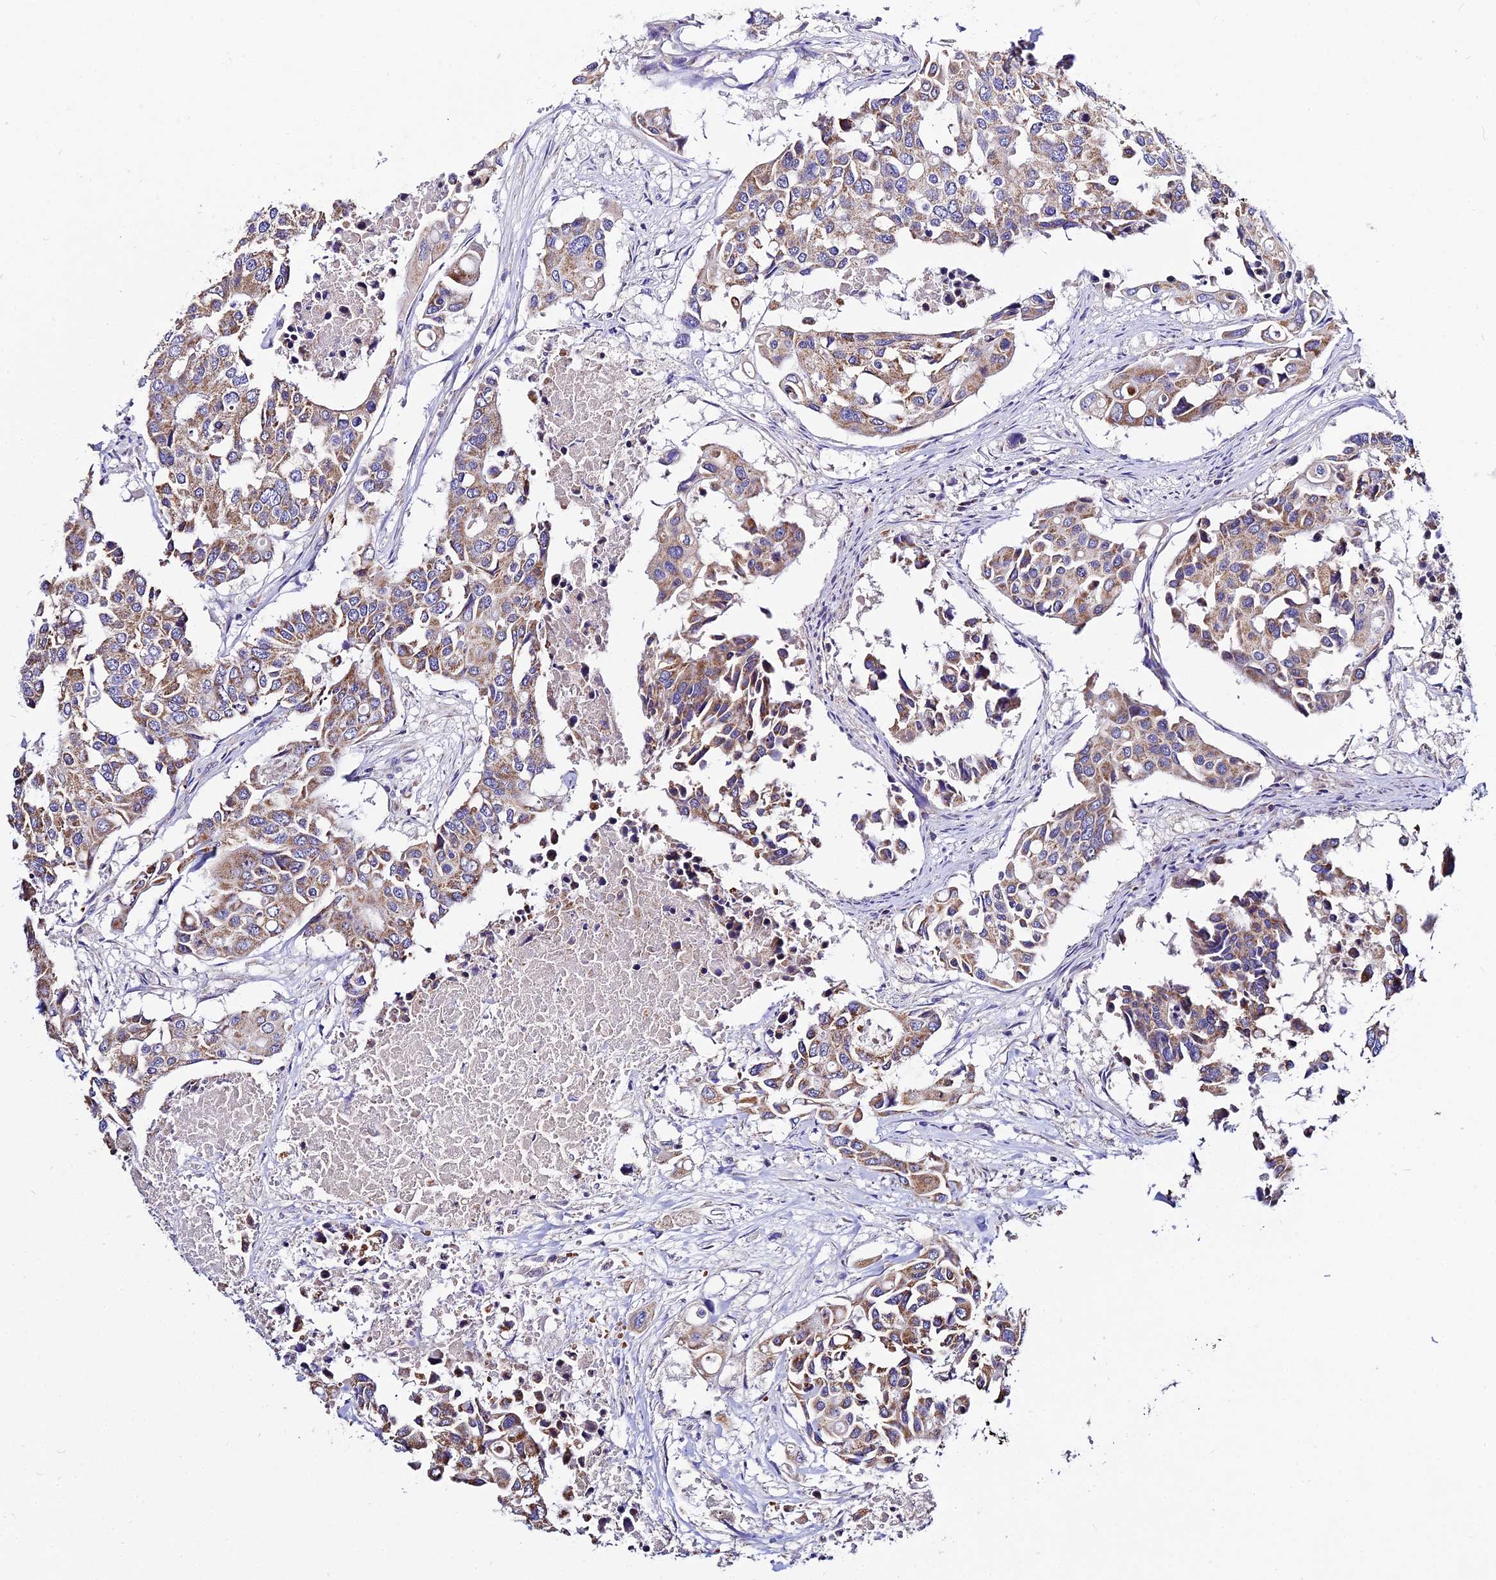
{"staining": {"intensity": "moderate", "quantity": ">75%", "location": "cytoplasmic/membranous"}, "tissue": "colorectal cancer", "cell_type": "Tumor cells", "image_type": "cancer", "snomed": [{"axis": "morphology", "description": "Adenocarcinoma, NOS"}, {"axis": "topography", "description": "Colon"}], "caption": "This histopathology image shows immunohistochemistry staining of colorectal cancer, with medium moderate cytoplasmic/membranous positivity in about >75% of tumor cells.", "gene": "TYW5", "patient": {"sex": "male", "age": 77}}